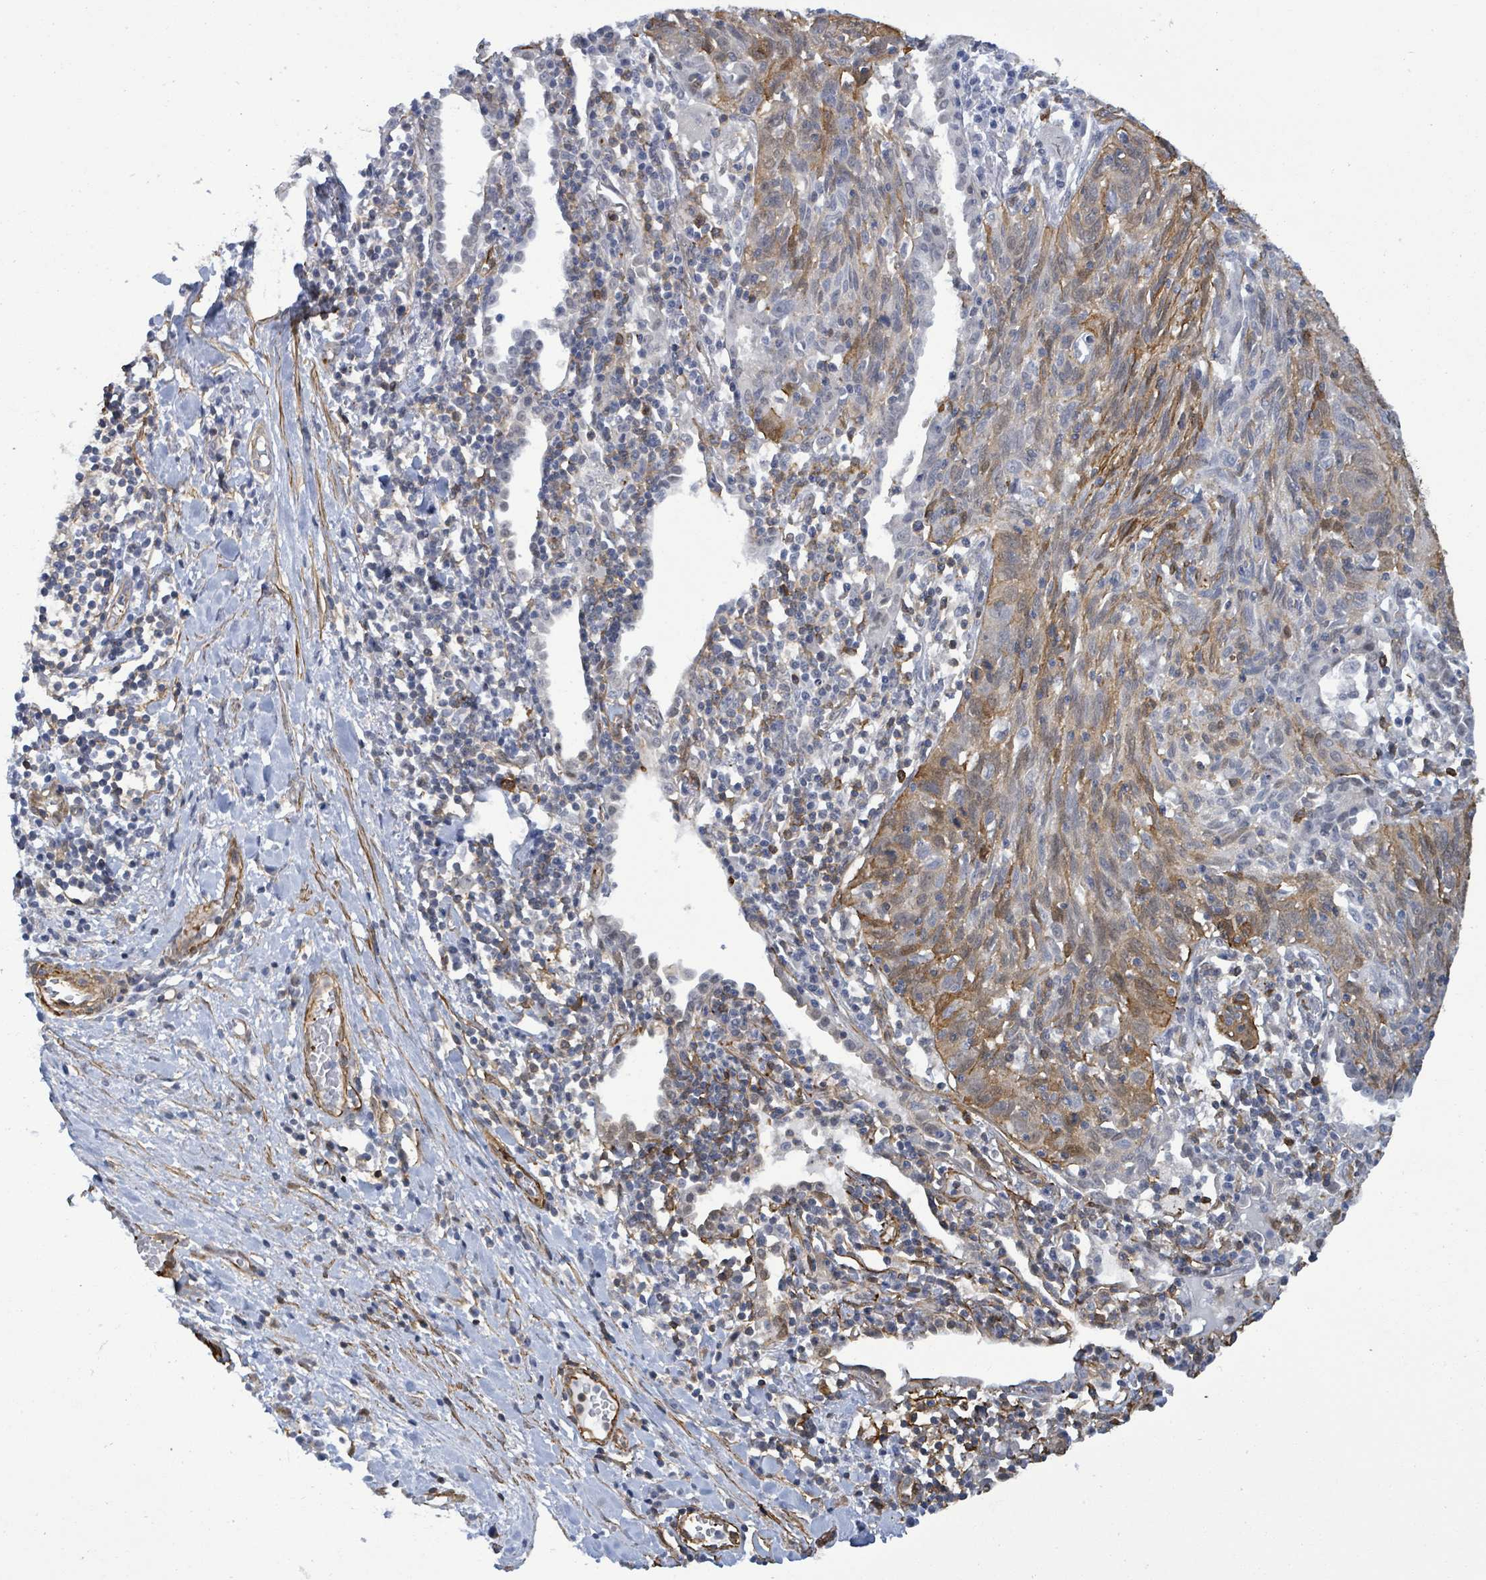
{"staining": {"intensity": "moderate", "quantity": "25%-75%", "location": "cytoplasmic/membranous"}, "tissue": "lung cancer", "cell_type": "Tumor cells", "image_type": "cancer", "snomed": [{"axis": "morphology", "description": "Squamous cell carcinoma, NOS"}, {"axis": "topography", "description": "Lung"}], "caption": "Protein staining shows moderate cytoplasmic/membranous staining in approximately 25%-75% of tumor cells in lung squamous cell carcinoma.", "gene": "PRKRIP1", "patient": {"sex": "female", "age": 66}}